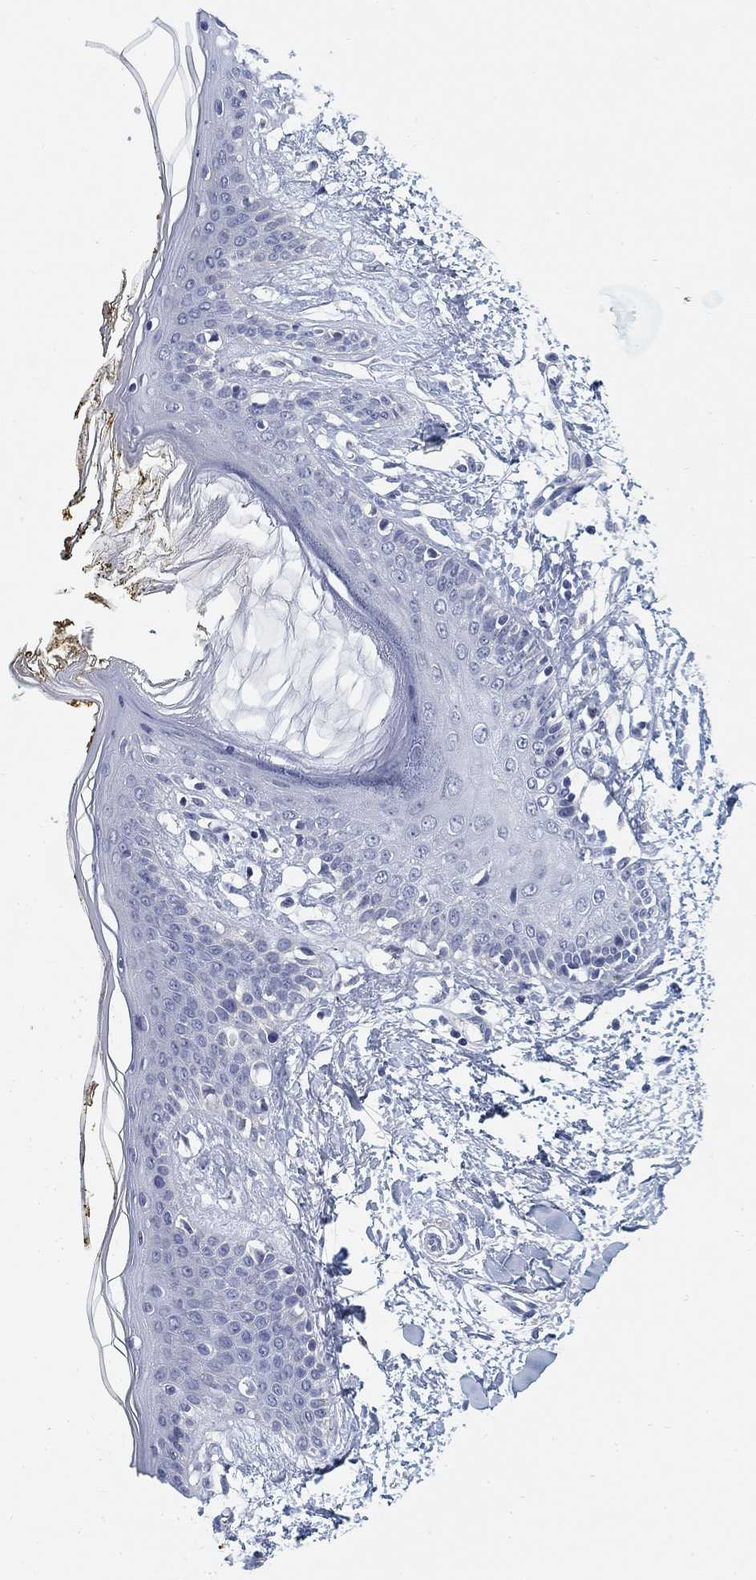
{"staining": {"intensity": "negative", "quantity": "none", "location": "none"}, "tissue": "skin", "cell_type": "Fibroblasts", "image_type": "normal", "snomed": [{"axis": "morphology", "description": "Normal tissue, NOS"}, {"axis": "topography", "description": "Skin"}], "caption": "An immunohistochemistry (IHC) photomicrograph of unremarkable skin is shown. There is no staining in fibroblasts of skin.", "gene": "SLC2A5", "patient": {"sex": "female", "age": 34}}